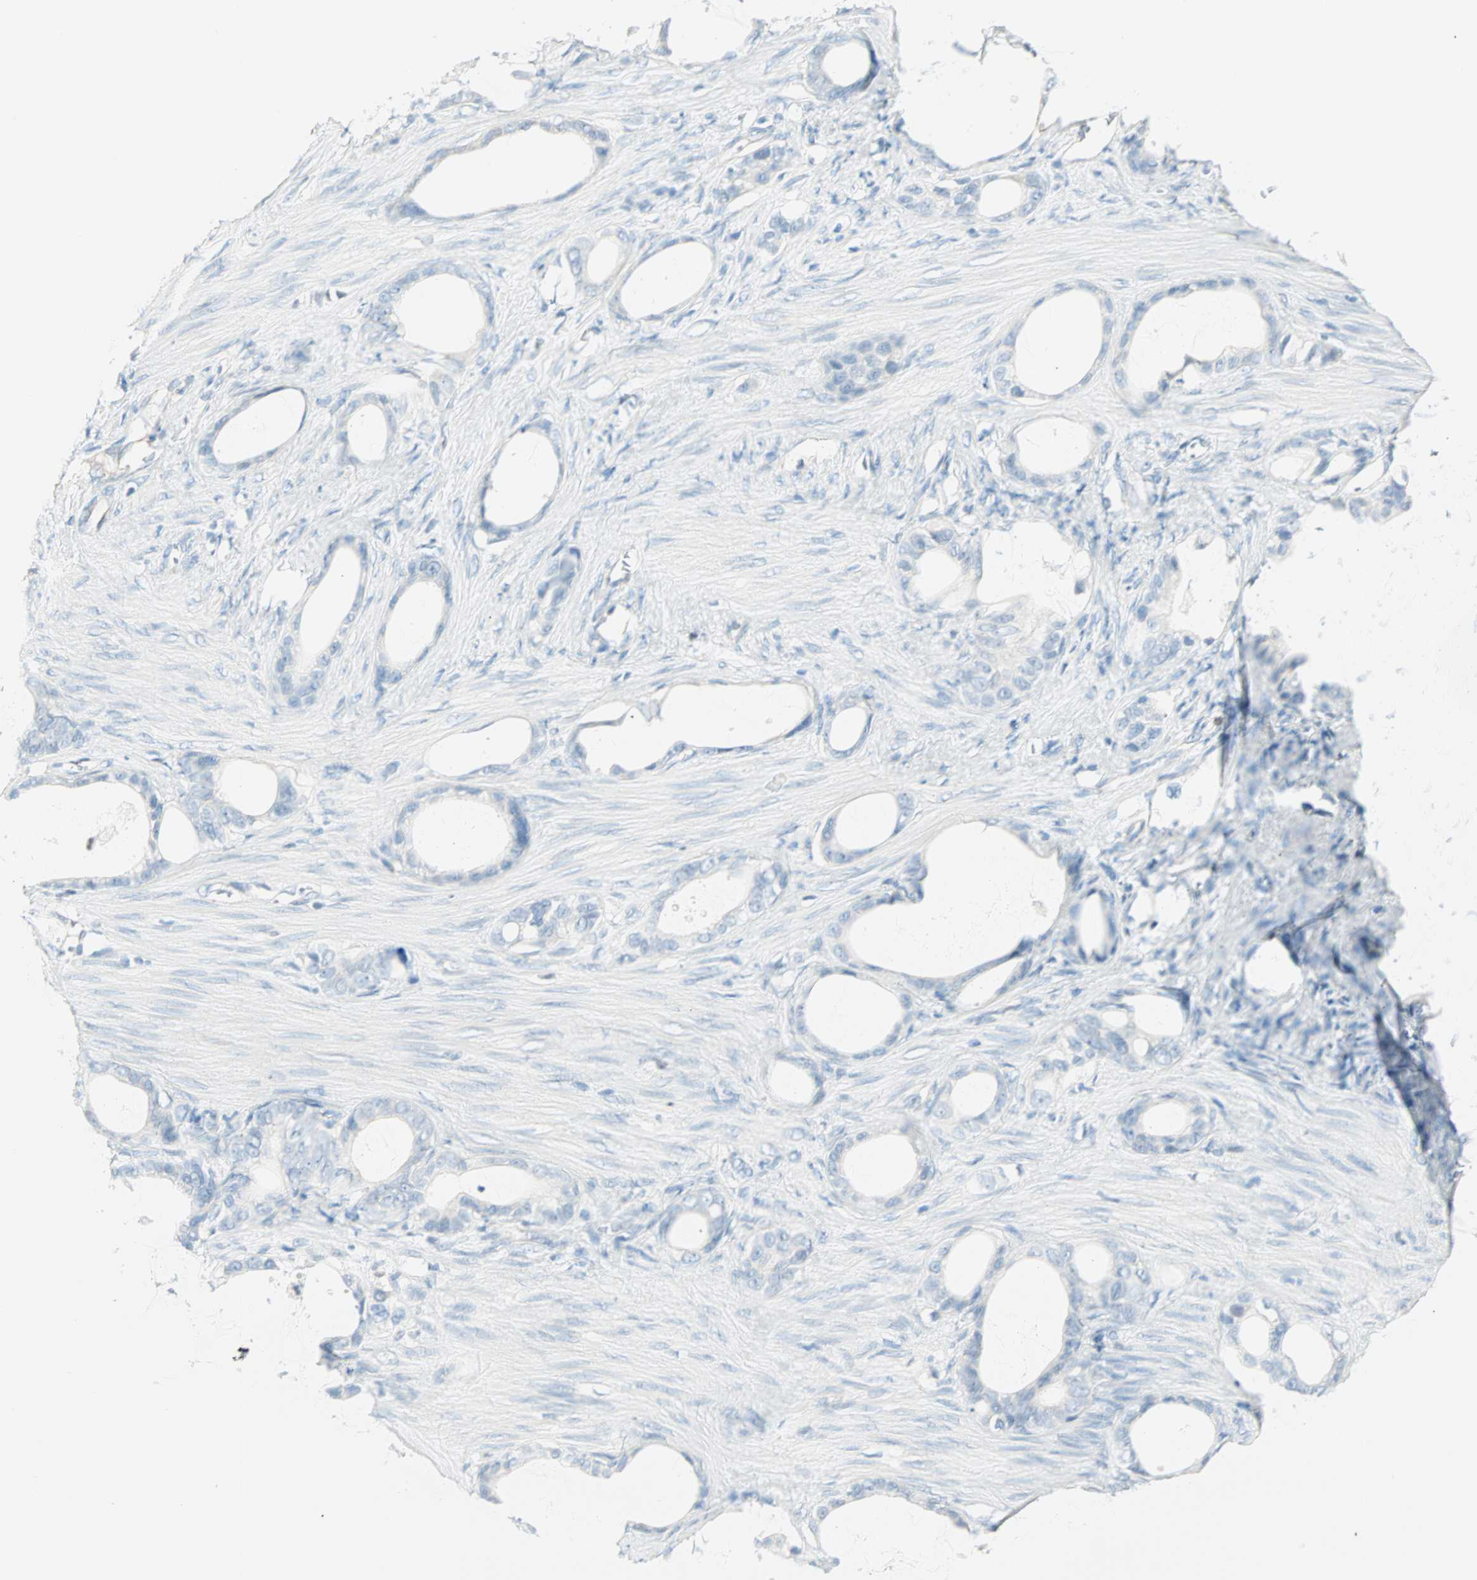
{"staining": {"intensity": "negative", "quantity": "none", "location": "none"}, "tissue": "stomach cancer", "cell_type": "Tumor cells", "image_type": "cancer", "snomed": [{"axis": "morphology", "description": "Adenocarcinoma, NOS"}, {"axis": "topography", "description": "Stomach"}], "caption": "Immunohistochemistry micrograph of adenocarcinoma (stomach) stained for a protein (brown), which demonstrates no staining in tumor cells.", "gene": "MLLT10", "patient": {"sex": "female", "age": 75}}